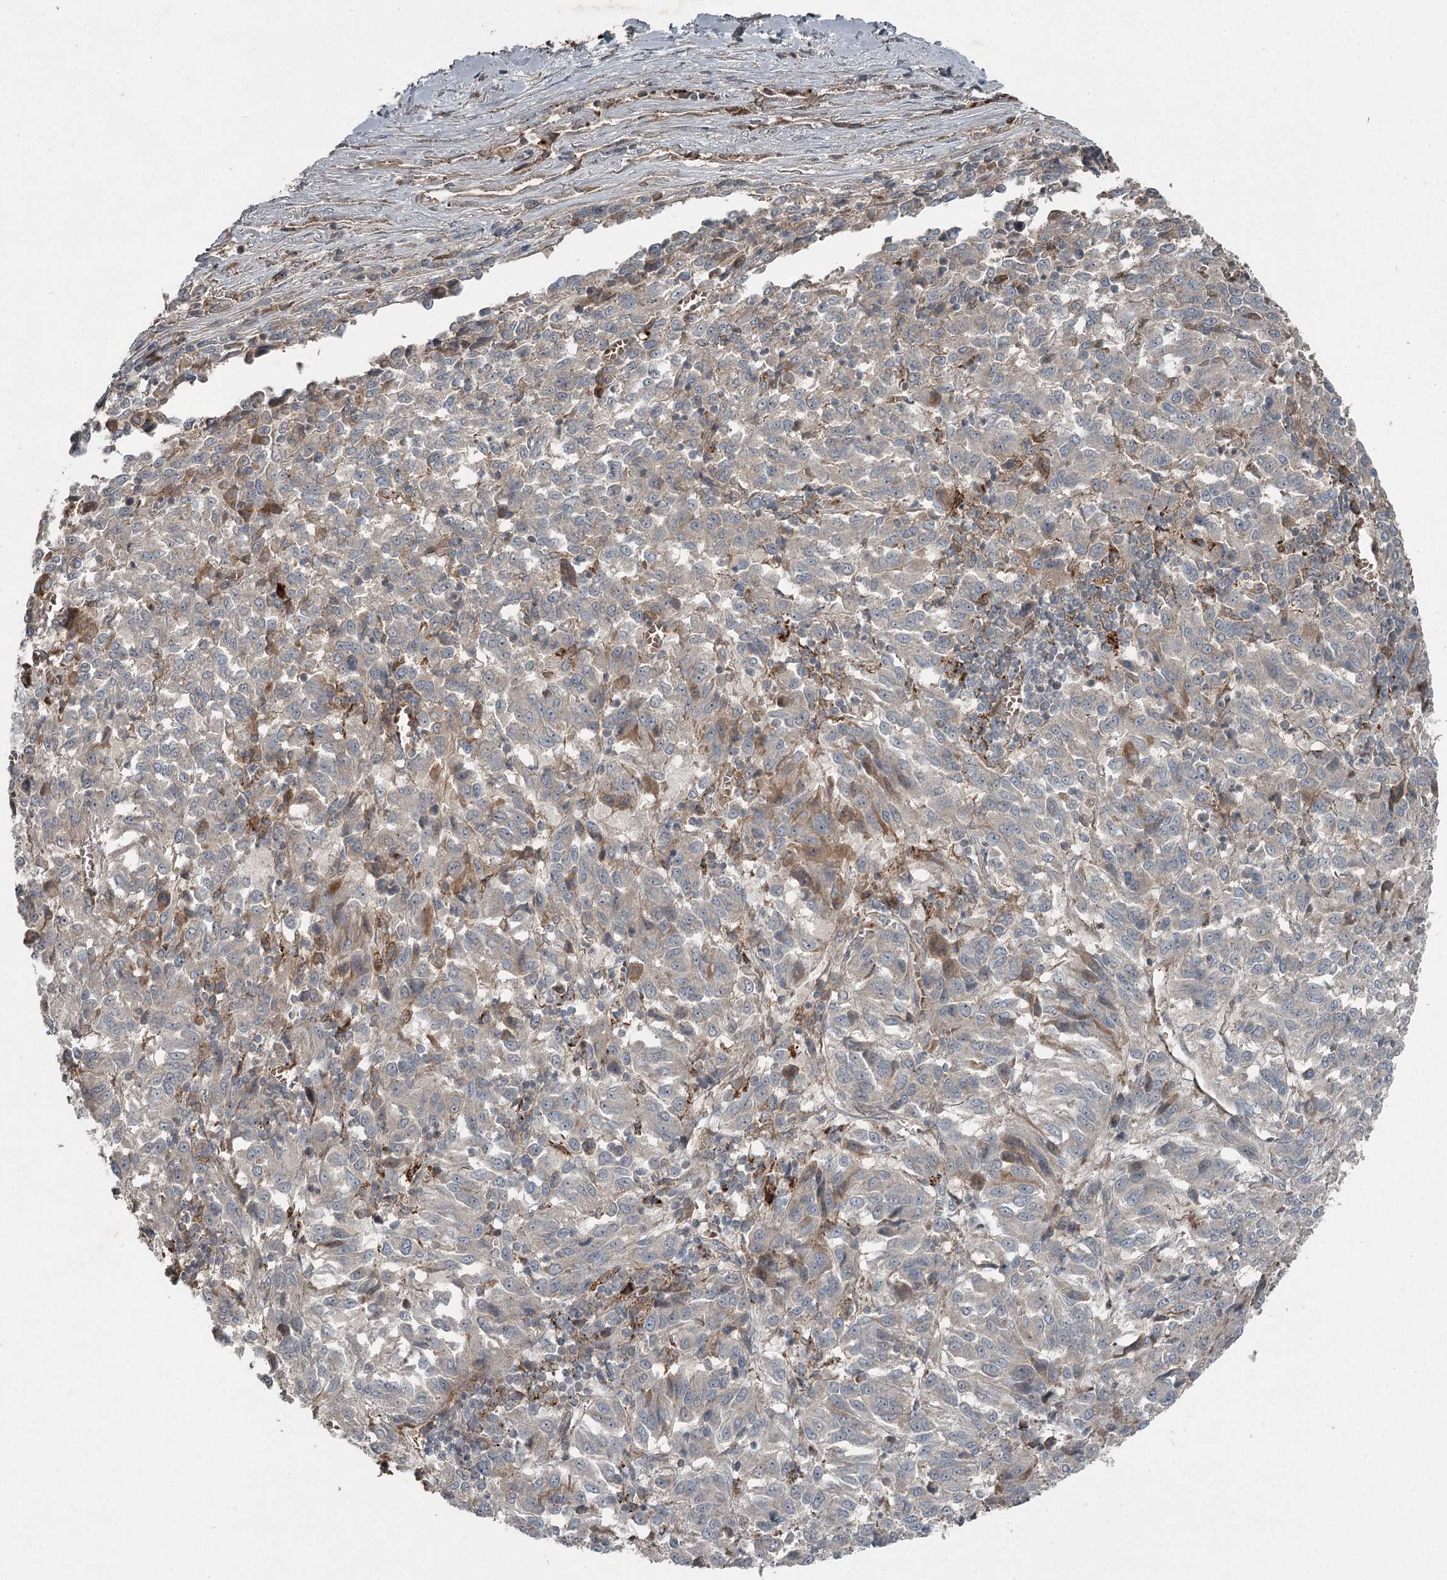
{"staining": {"intensity": "negative", "quantity": "none", "location": "none"}, "tissue": "melanoma", "cell_type": "Tumor cells", "image_type": "cancer", "snomed": [{"axis": "morphology", "description": "Malignant melanoma, Metastatic site"}, {"axis": "topography", "description": "Lung"}], "caption": "Malignant melanoma (metastatic site) was stained to show a protein in brown. There is no significant positivity in tumor cells.", "gene": "SLC39A8", "patient": {"sex": "male", "age": 64}}